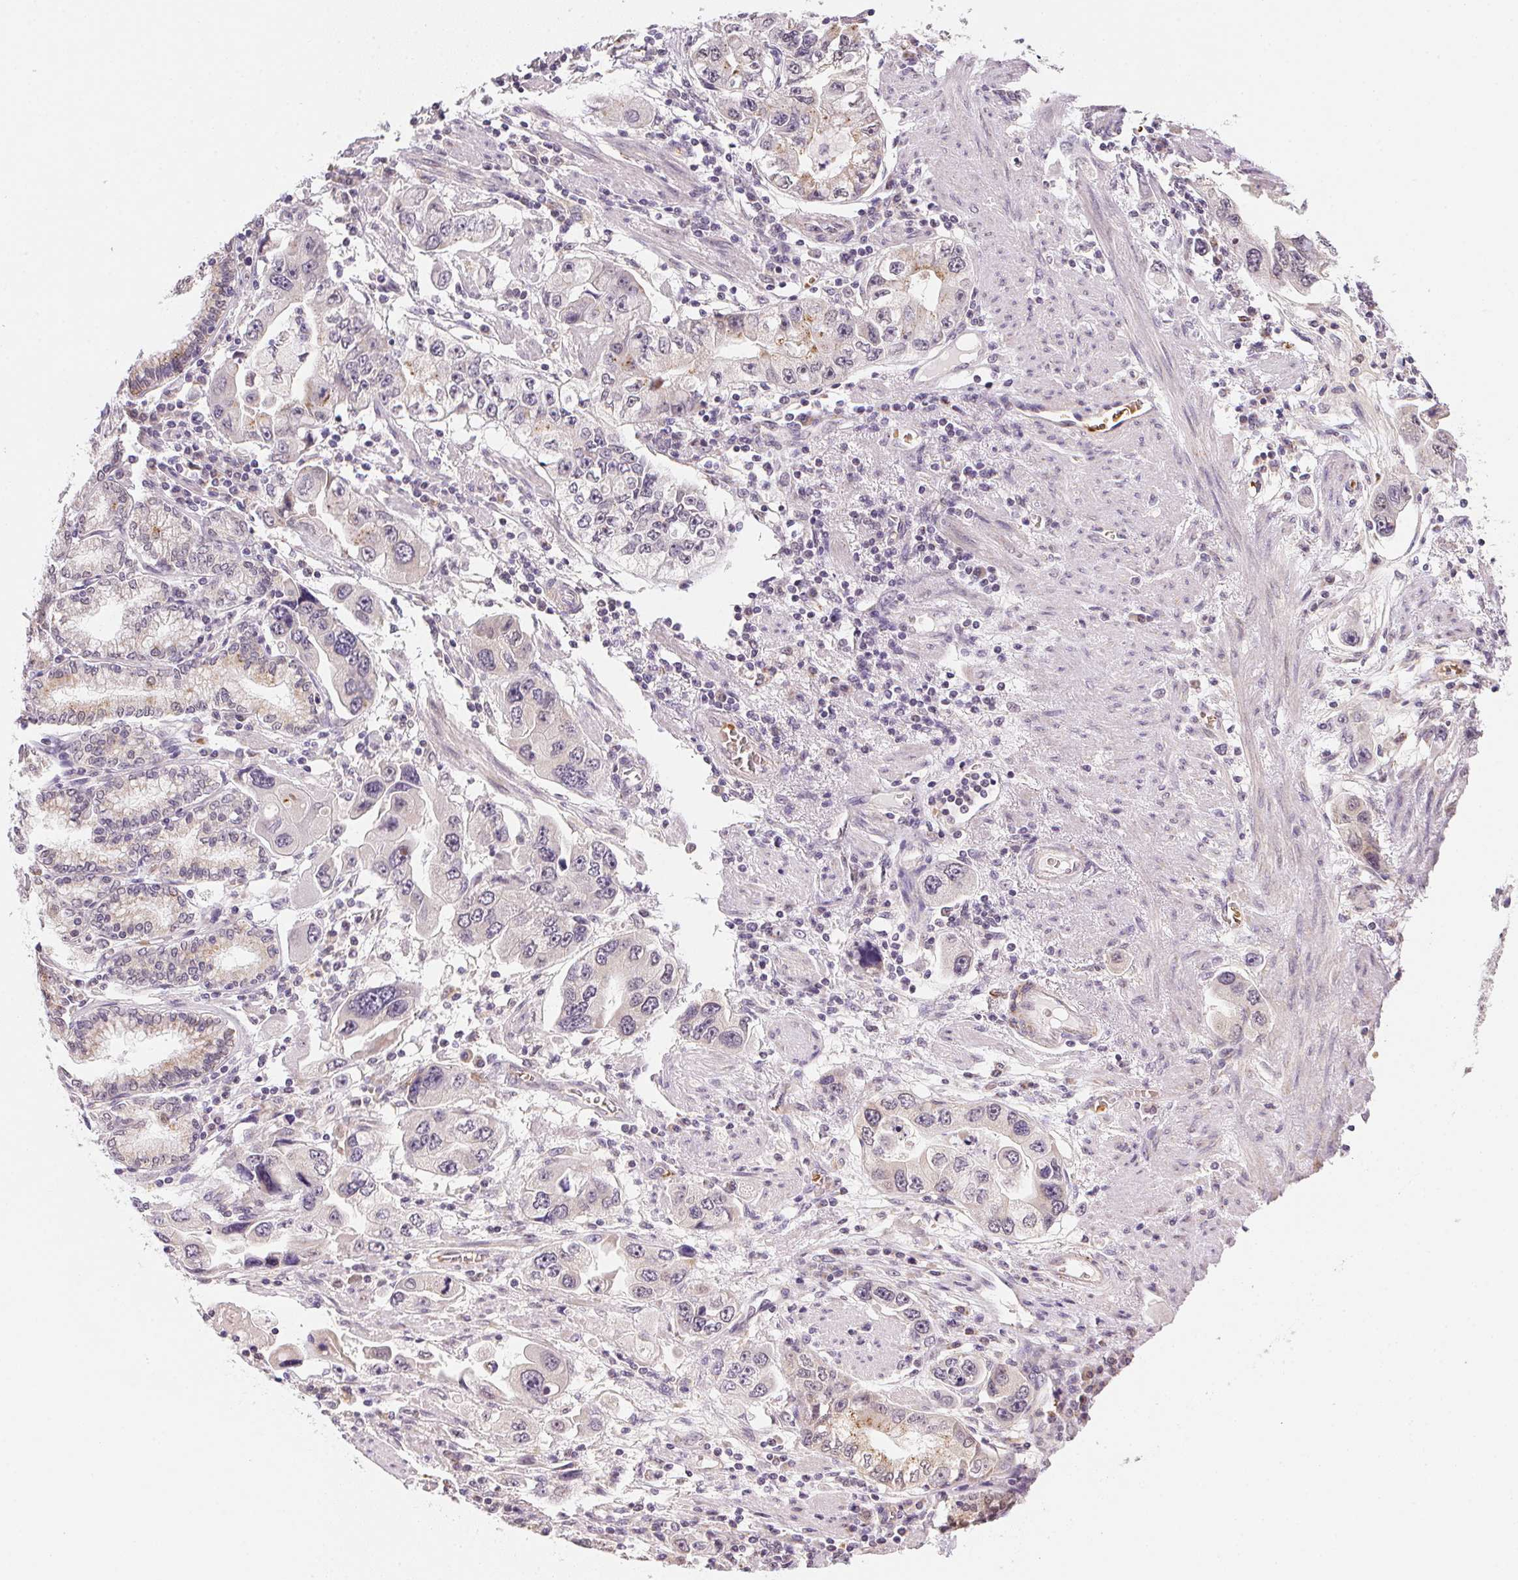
{"staining": {"intensity": "negative", "quantity": "none", "location": "none"}, "tissue": "stomach cancer", "cell_type": "Tumor cells", "image_type": "cancer", "snomed": [{"axis": "morphology", "description": "Adenocarcinoma, NOS"}, {"axis": "topography", "description": "Stomach, lower"}], "caption": "High magnification brightfield microscopy of stomach cancer (adenocarcinoma) stained with DAB (3,3'-diaminobenzidine) (brown) and counterstained with hematoxylin (blue): tumor cells show no significant staining.", "gene": "METTL13", "patient": {"sex": "female", "age": 93}}